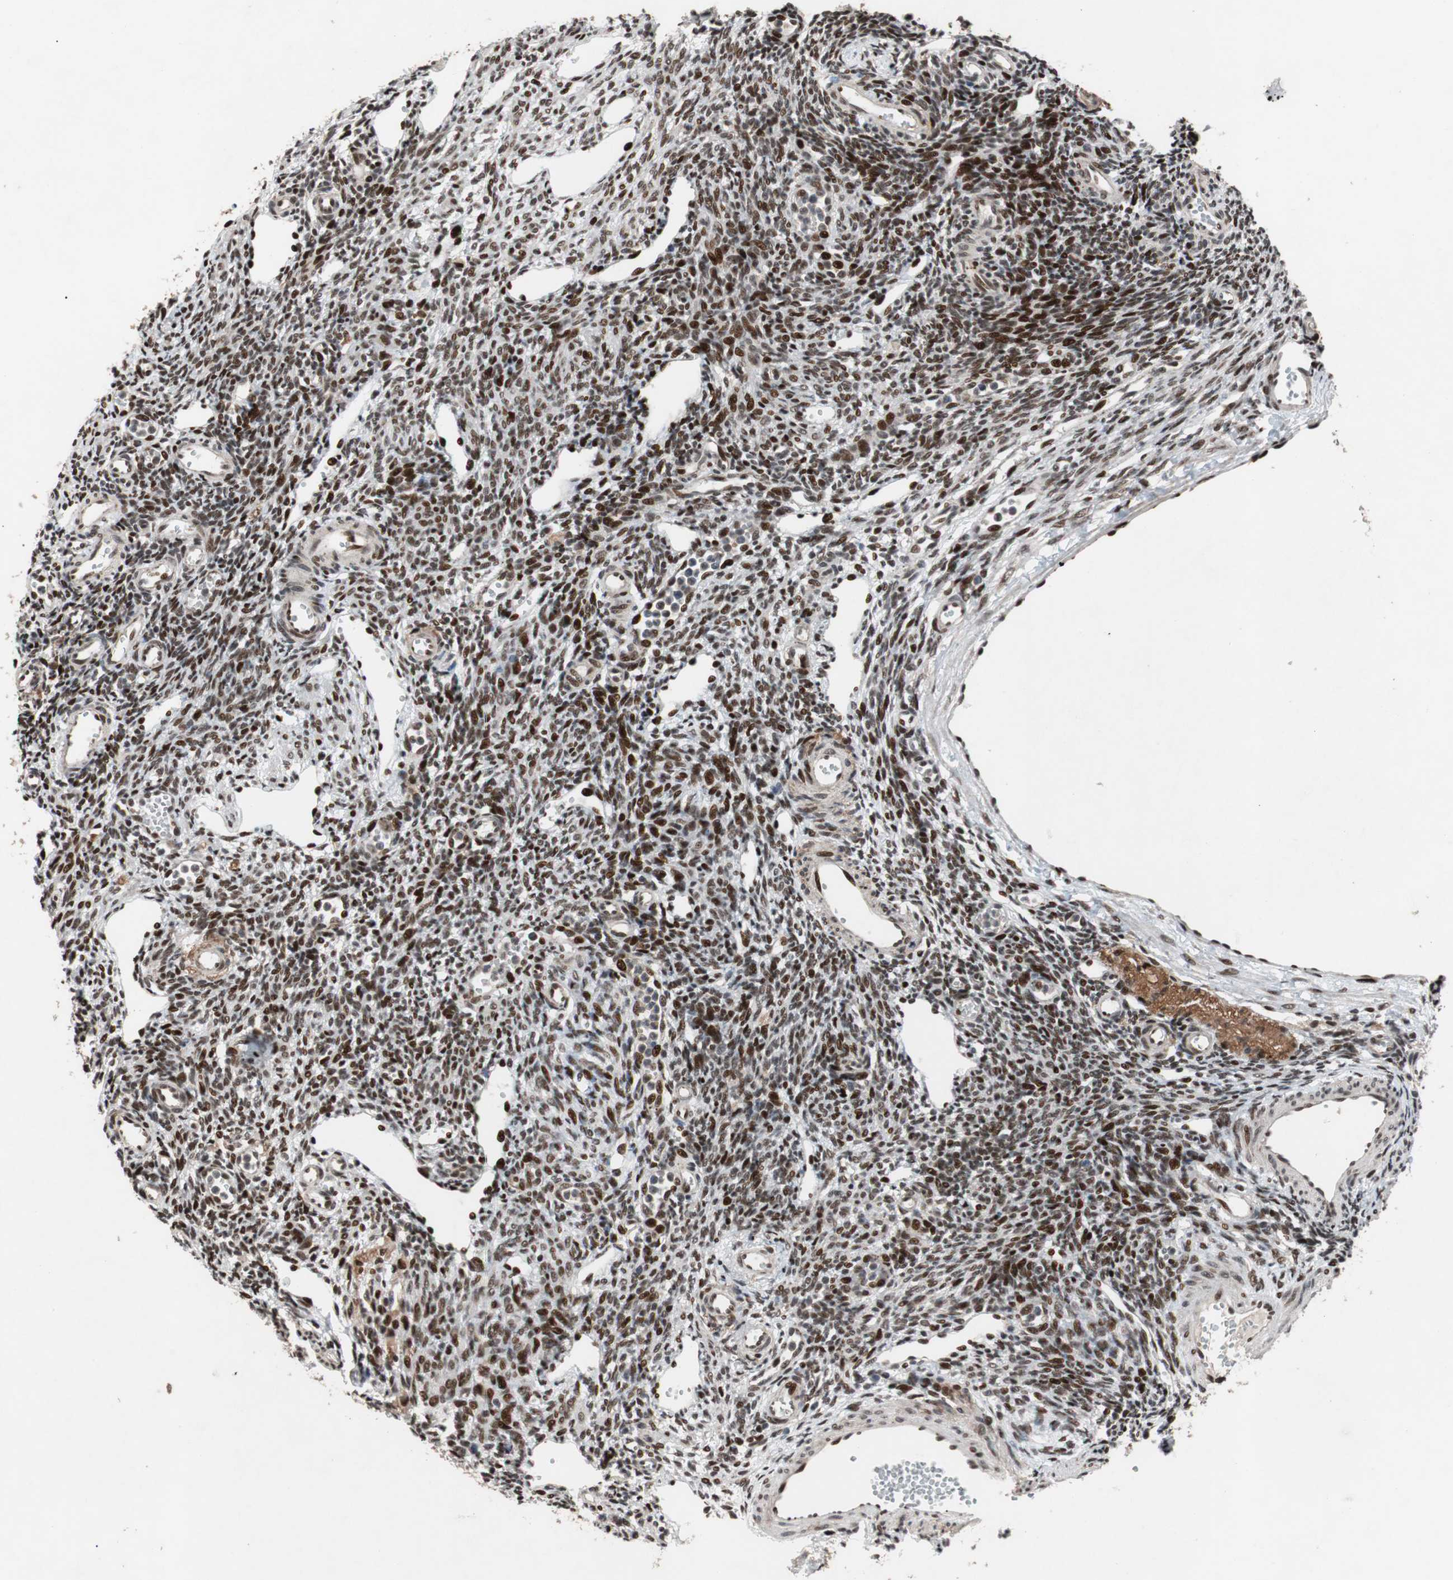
{"staining": {"intensity": "strong", "quantity": ">75%", "location": "nuclear"}, "tissue": "ovary", "cell_type": "Ovarian stroma cells", "image_type": "normal", "snomed": [{"axis": "morphology", "description": "Normal tissue, NOS"}, {"axis": "topography", "description": "Ovary"}], "caption": "Approximately >75% of ovarian stroma cells in unremarkable ovary demonstrate strong nuclear protein positivity as visualized by brown immunohistochemical staining.", "gene": "NBL1", "patient": {"sex": "female", "age": 33}}